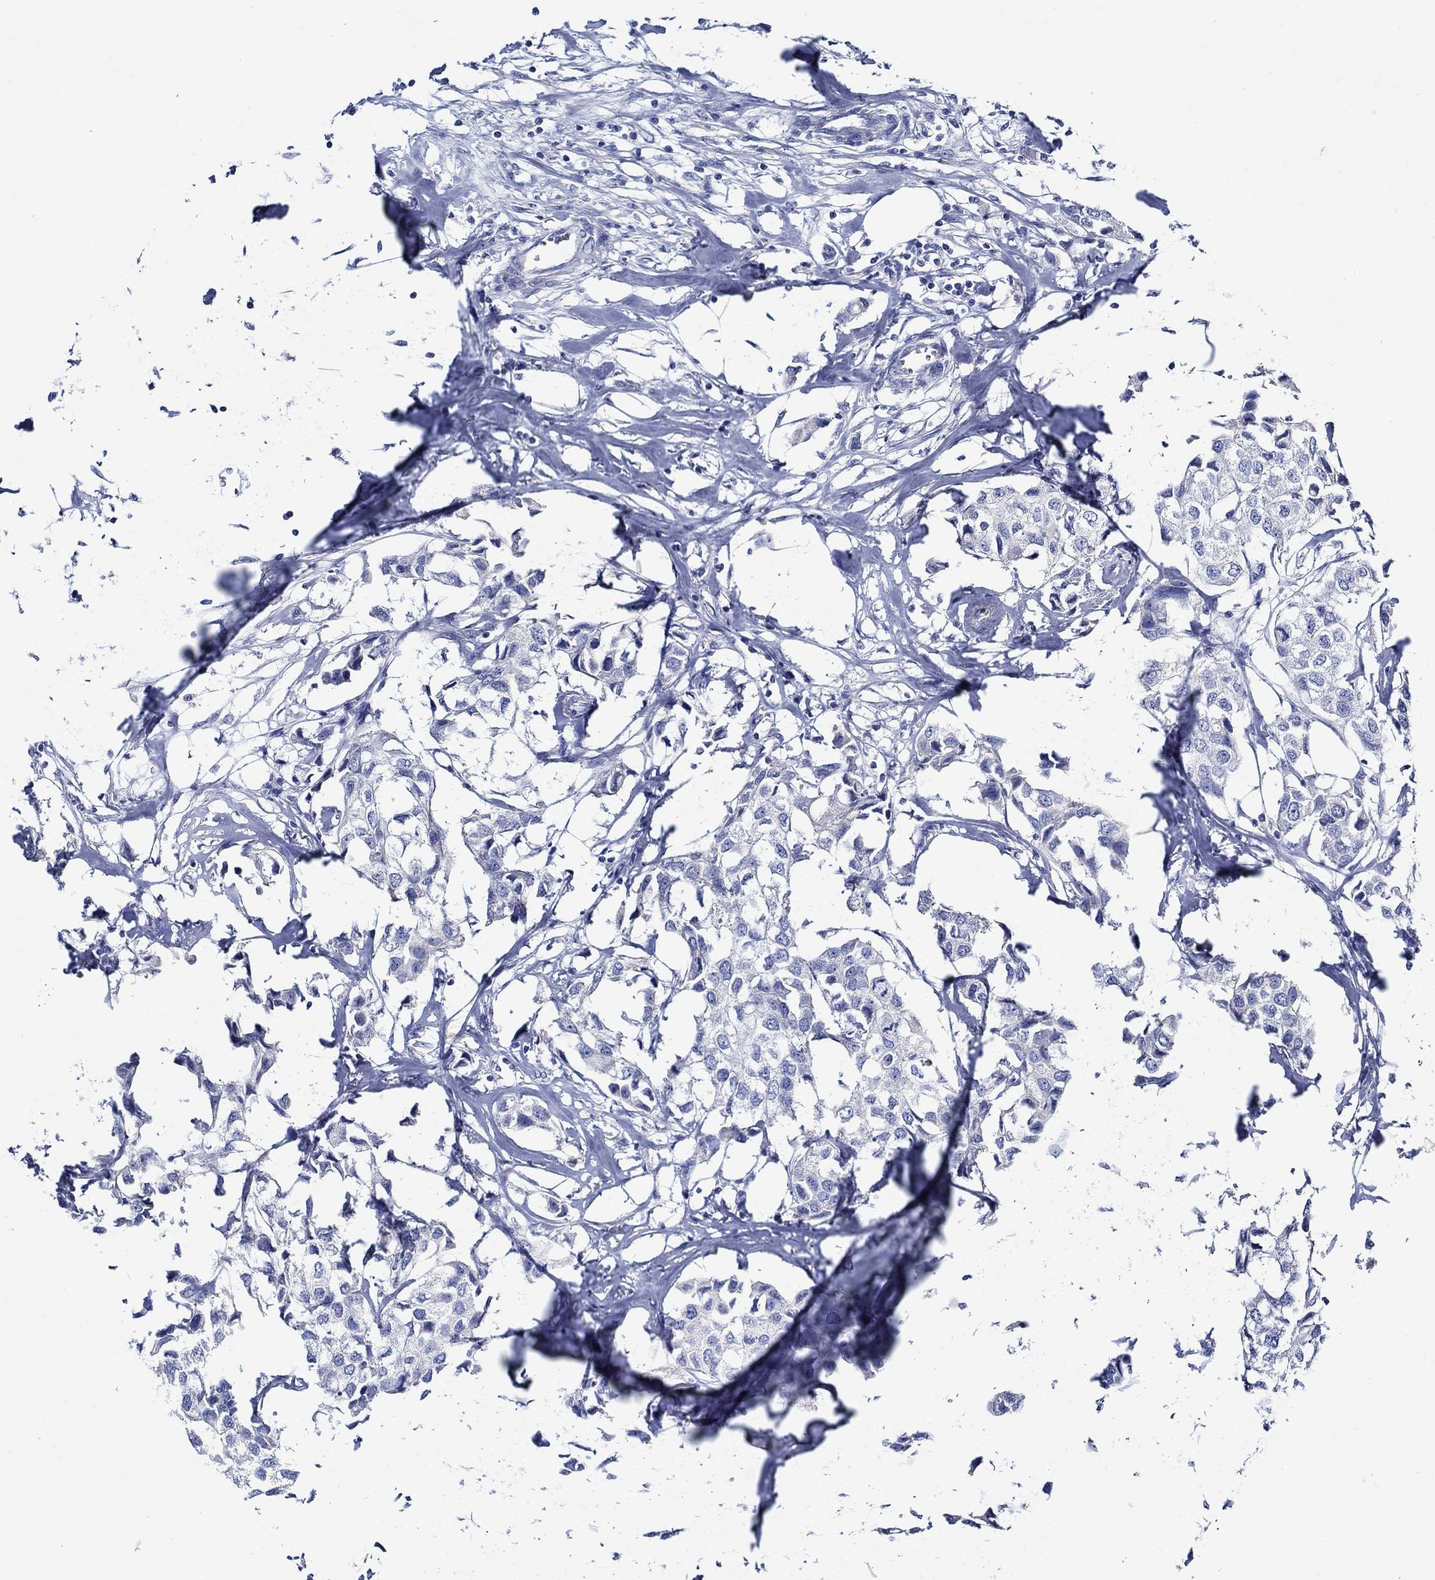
{"staining": {"intensity": "negative", "quantity": "none", "location": "none"}, "tissue": "breast cancer", "cell_type": "Tumor cells", "image_type": "cancer", "snomed": [{"axis": "morphology", "description": "Duct carcinoma"}, {"axis": "topography", "description": "Breast"}], "caption": "Immunohistochemistry histopathology image of neoplastic tissue: human breast cancer stained with DAB (3,3'-diaminobenzidine) exhibits no significant protein positivity in tumor cells. (DAB (3,3'-diaminobenzidine) immunohistochemistry, high magnification).", "gene": "SKOR1", "patient": {"sex": "female", "age": 80}}